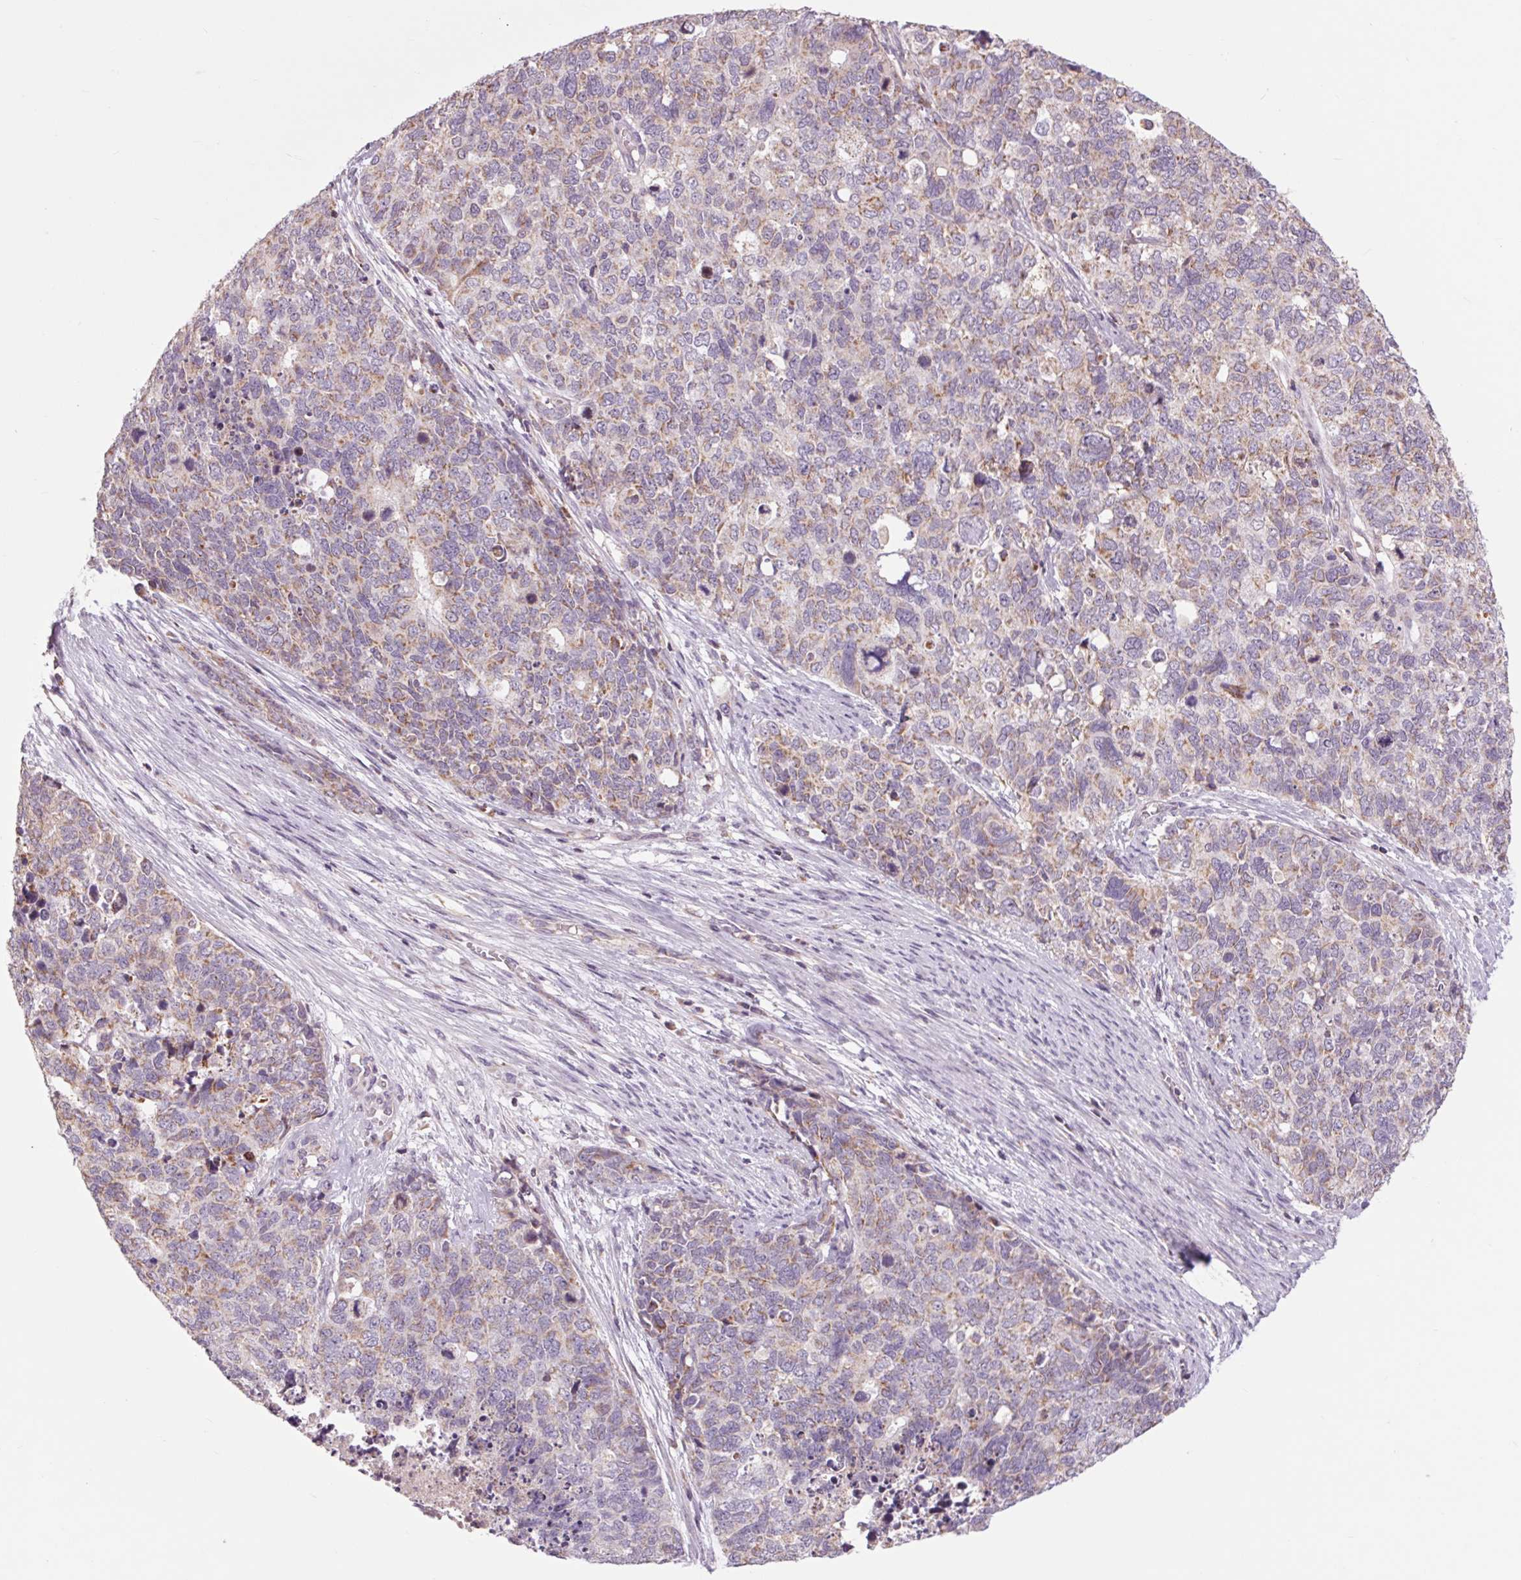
{"staining": {"intensity": "weak", "quantity": "25%-75%", "location": "cytoplasmic/membranous"}, "tissue": "cervical cancer", "cell_type": "Tumor cells", "image_type": "cancer", "snomed": [{"axis": "morphology", "description": "Squamous cell carcinoma, NOS"}, {"axis": "topography", "description": "Cervix"}], "caption": "Immunohistochemical staining of human cervical cancer displays weak cytoplasmic/membranous protein staining in about 25%-75% of tumor cells.", "gene": "COX6A1", "patient": {"sex": "female", "age": 63}}